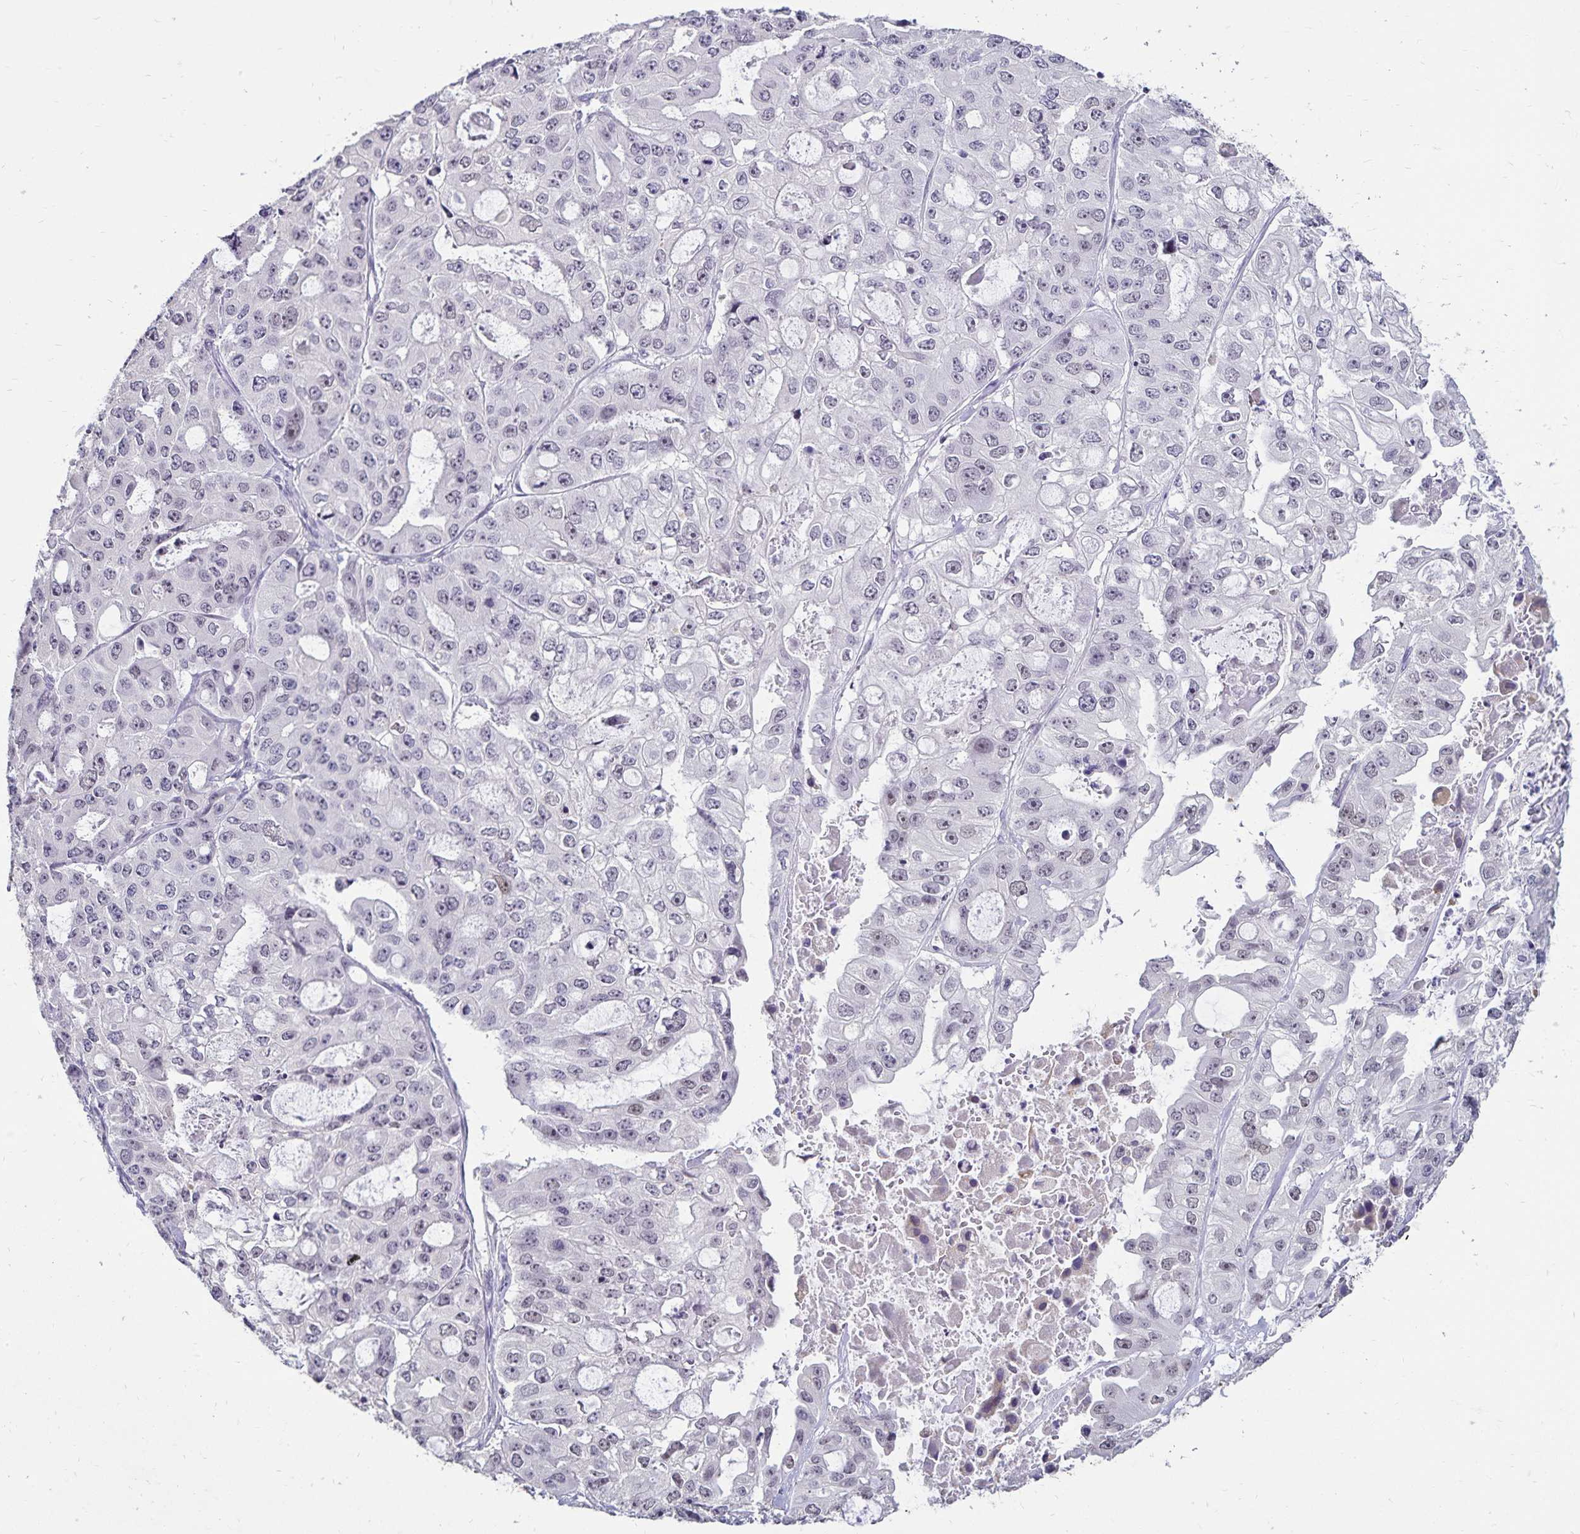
{"staining": {"intensity": "negative", "quantity": "none", "location": "none"}, "tissue": "ovarian cancer", "cell_type": "Tumor cells", "image_type": "cancer", "snomed": [{"axis": "morphology", "description": "Cystadenocarcinoma, serous, NOS"}, {"axis": "topography", "description": "Ovary"}], "caption": "Immunohistochemistry of ovarian cancer exhibits no staining in tumor cells.", "gene": "POLB", "patient": {"sex": "female", "age": 56}}